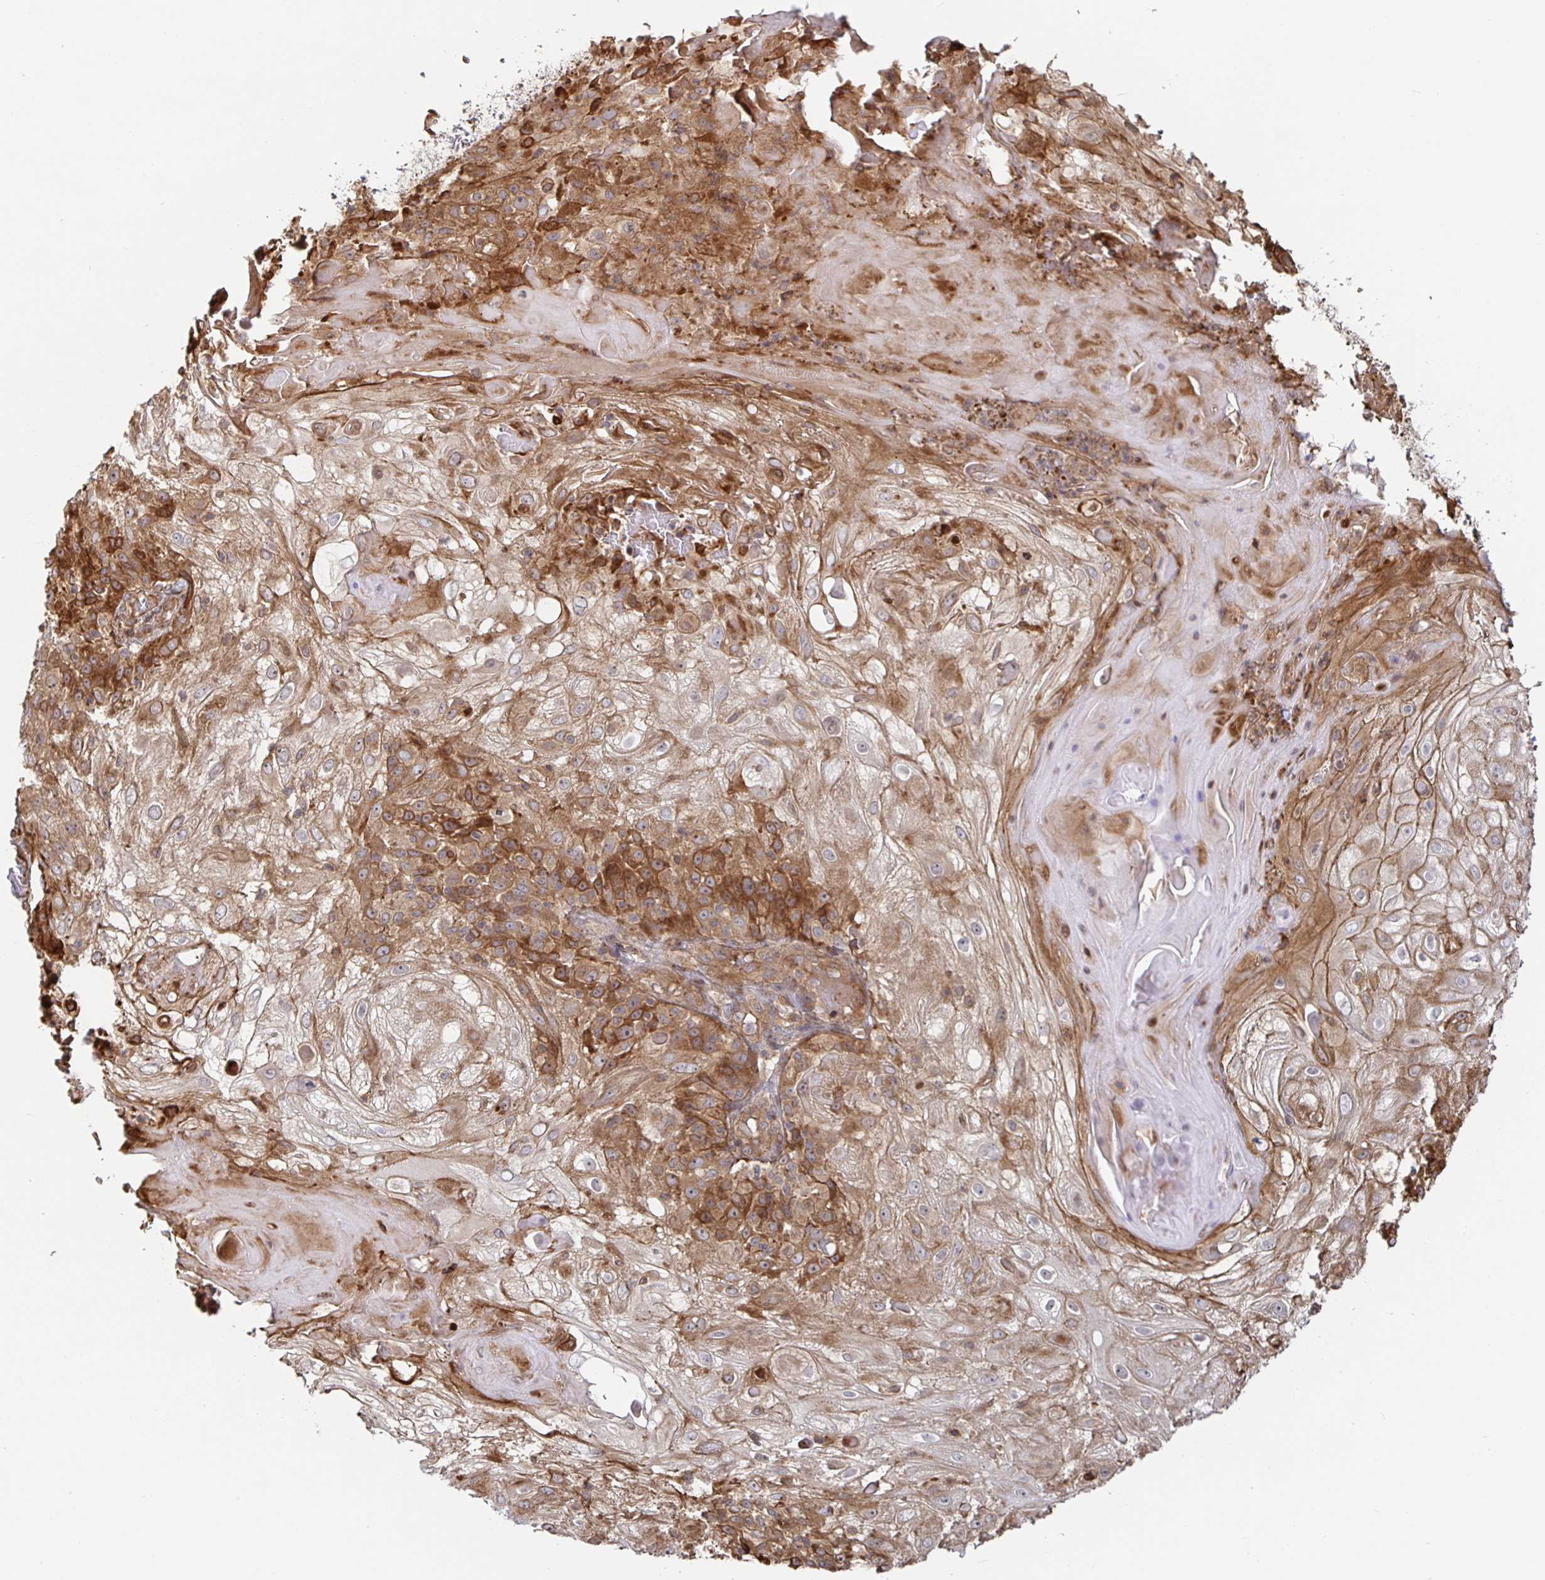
{"staining": {"intensity": "moderate", "quantity": ">75%", "location": "cytoplasmic/membranous"}, "tissue": "skin cancer", "cell_type": "Tumor cells", "image_type": "cancer", "snomed": [{"axis": "morphology", "description": "Normal tissue, NOS"}, {"axis": "morphology", "description": "Squamous cell carcinoma, NOS"}, {"axis": "topography", "description": "Skin"}], "caption": "About >75% of tumor cells in skin squamous cell carcinoma exhibit moderate cytoplasmic/membranous protein staining as visualized by brown immunohistochemical staining.", "gene": "STRAP", "patient": {"sex": "female", "age": 83}}